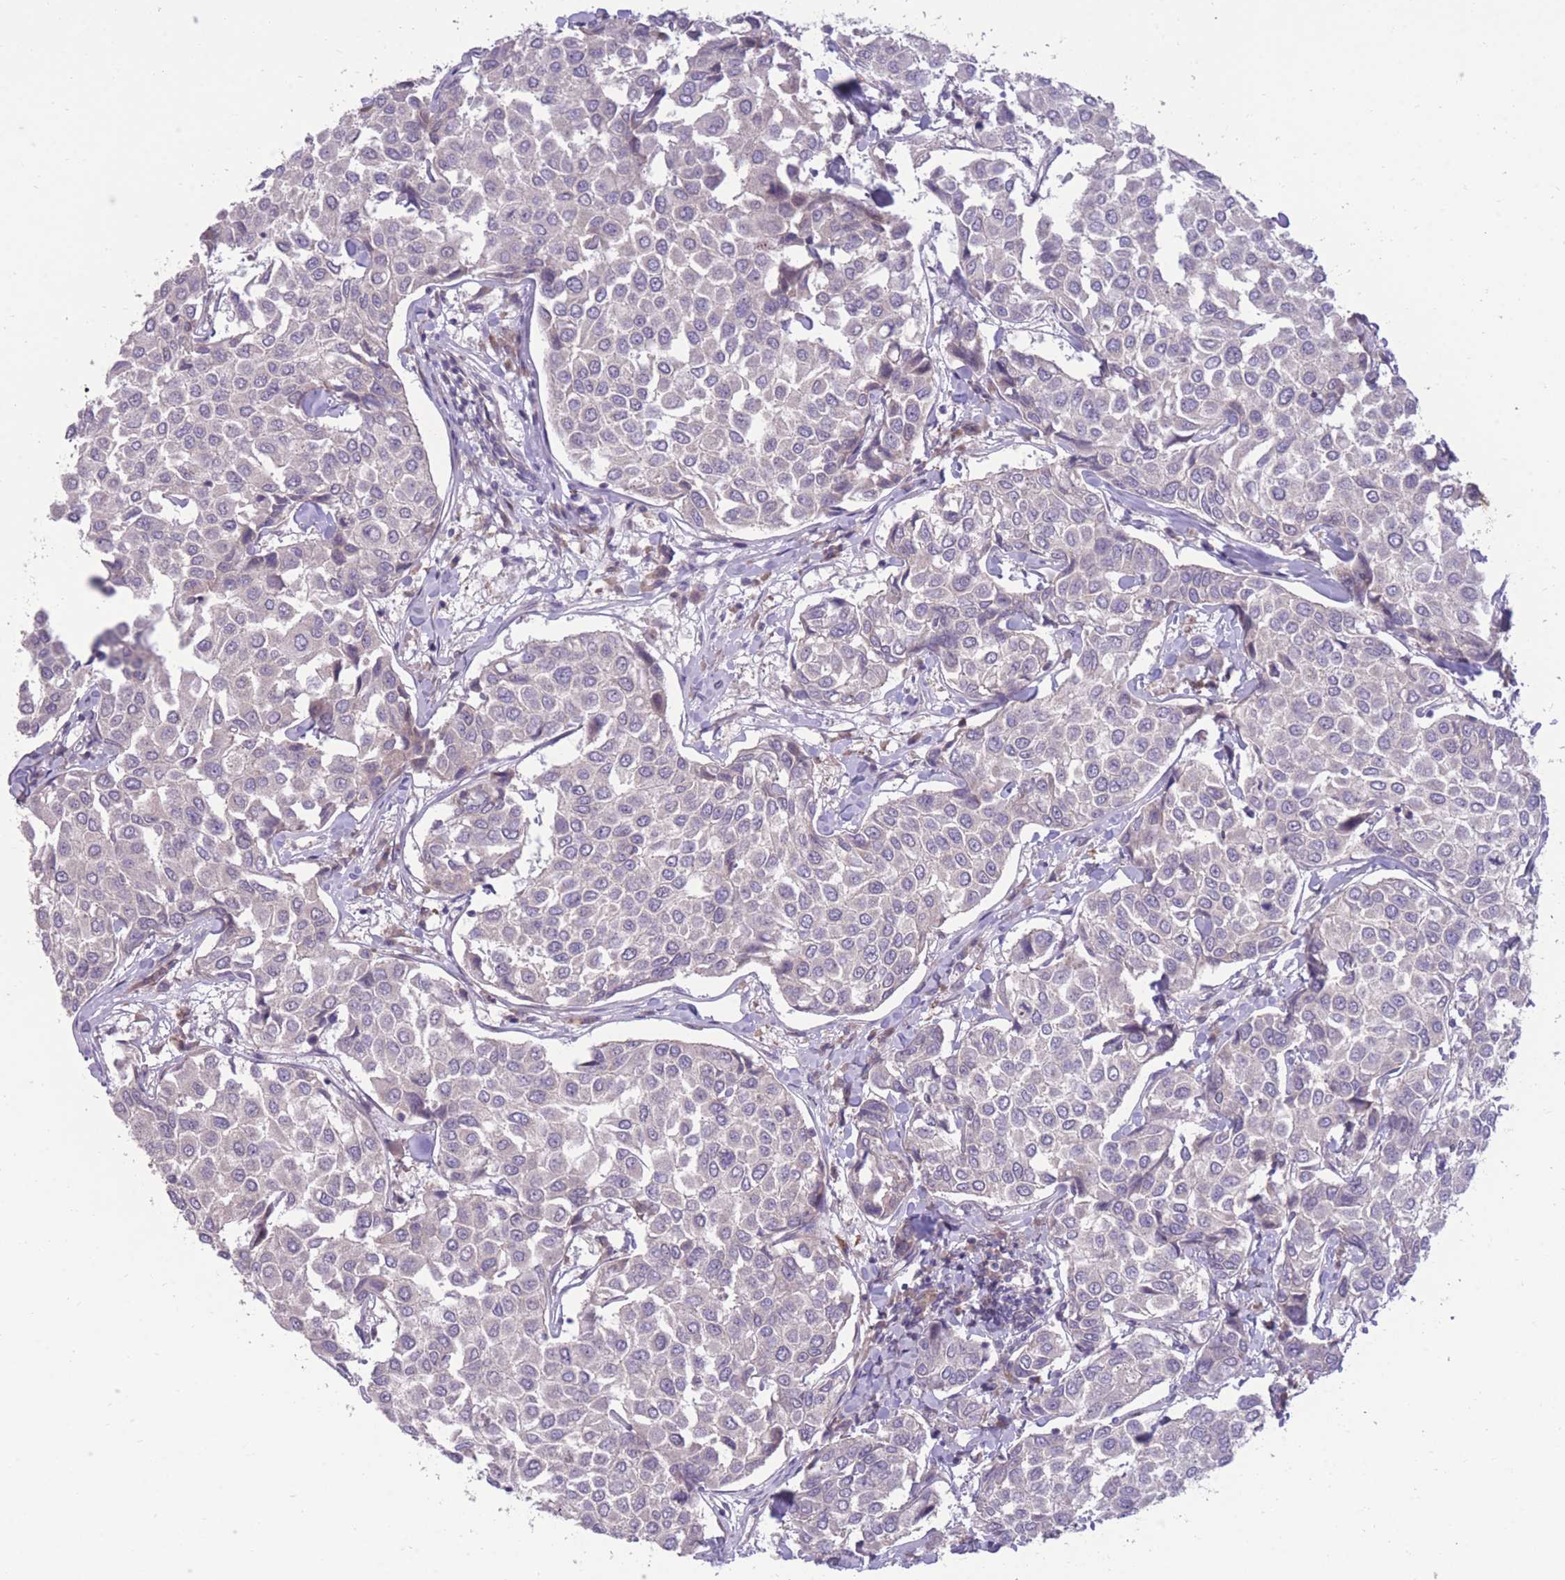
{"staining": {"intensity": "negative", "quantity": "none", "location": "none"}, "tissue": "breast cancer", "cell_type": "Tumor cells", "image_type": "cancer", "snomed": [{"axis": "morphology", "description": "Duct carcinoma"}, {"axis": "topography", "description": "Breast"}], "caption": "Tumor cells show no significant protein staining in infiltrating ductal carcinoma (breast).", "gene": "RIC8A", "patient": {"sex": "female", "age": 55}}